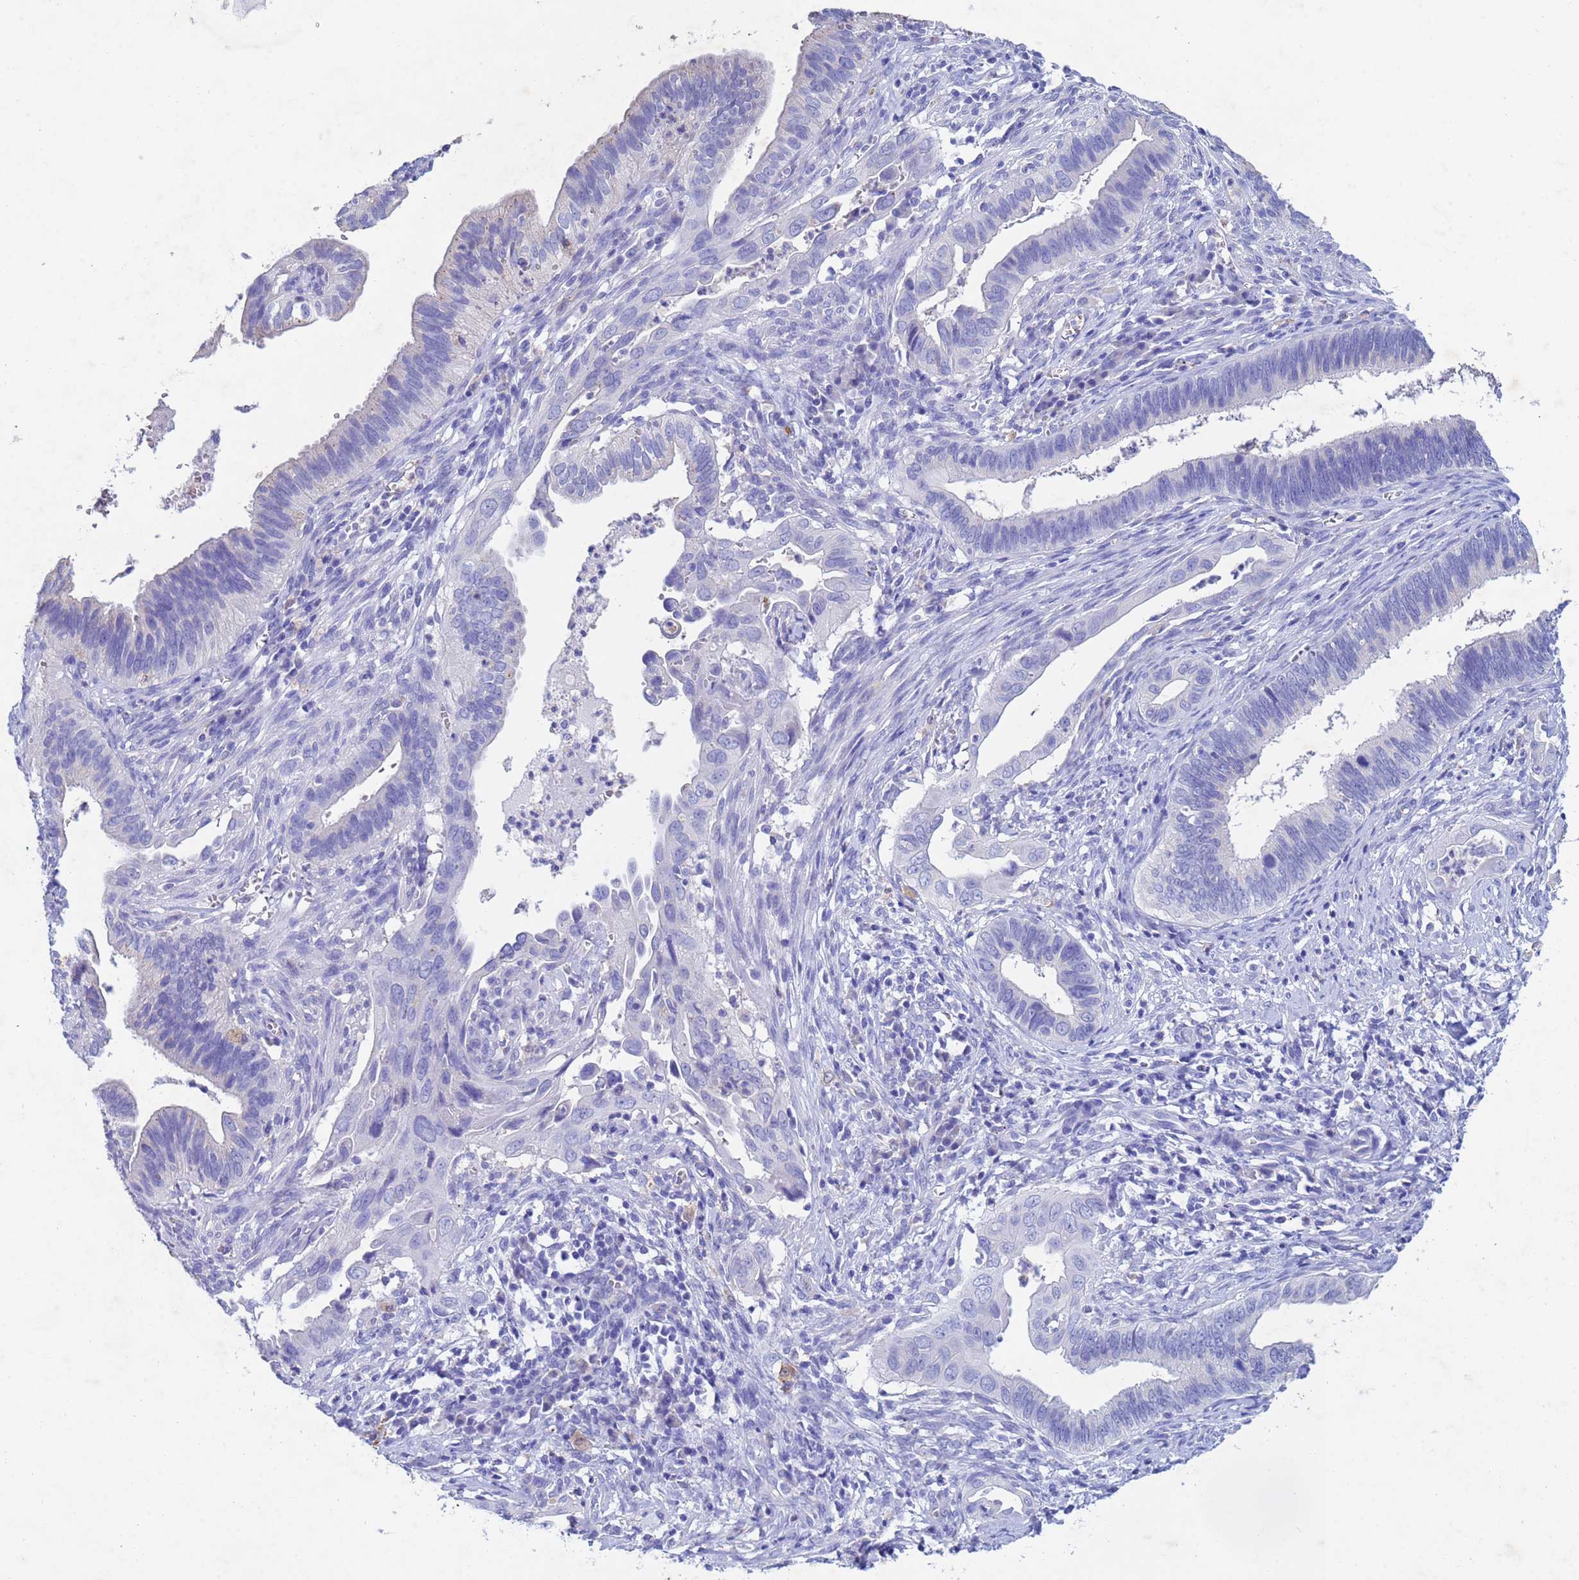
{"staining": {"intensity": "negative", "quantity": "none", "location": "none"}, "tissue": "cervical cancer", "cell_type": "Tumor cells", "image_type": "cancer", "snomed": [{"axis": "morphology", "description": "Adenocarcinoma, NOS"}, {"axis": "topography", "description": "Cervix"}], "caption": "Cervical cancer was stained to show a protein in brown. There is no significant positivity in tumor cells. (DAB (3,3'-diaminobenzidine) immunohistochemistry (IHC) with hematoxylin counter stain).", "gene": "CSTB", "patient": {"sex": "female", "age": 42}}